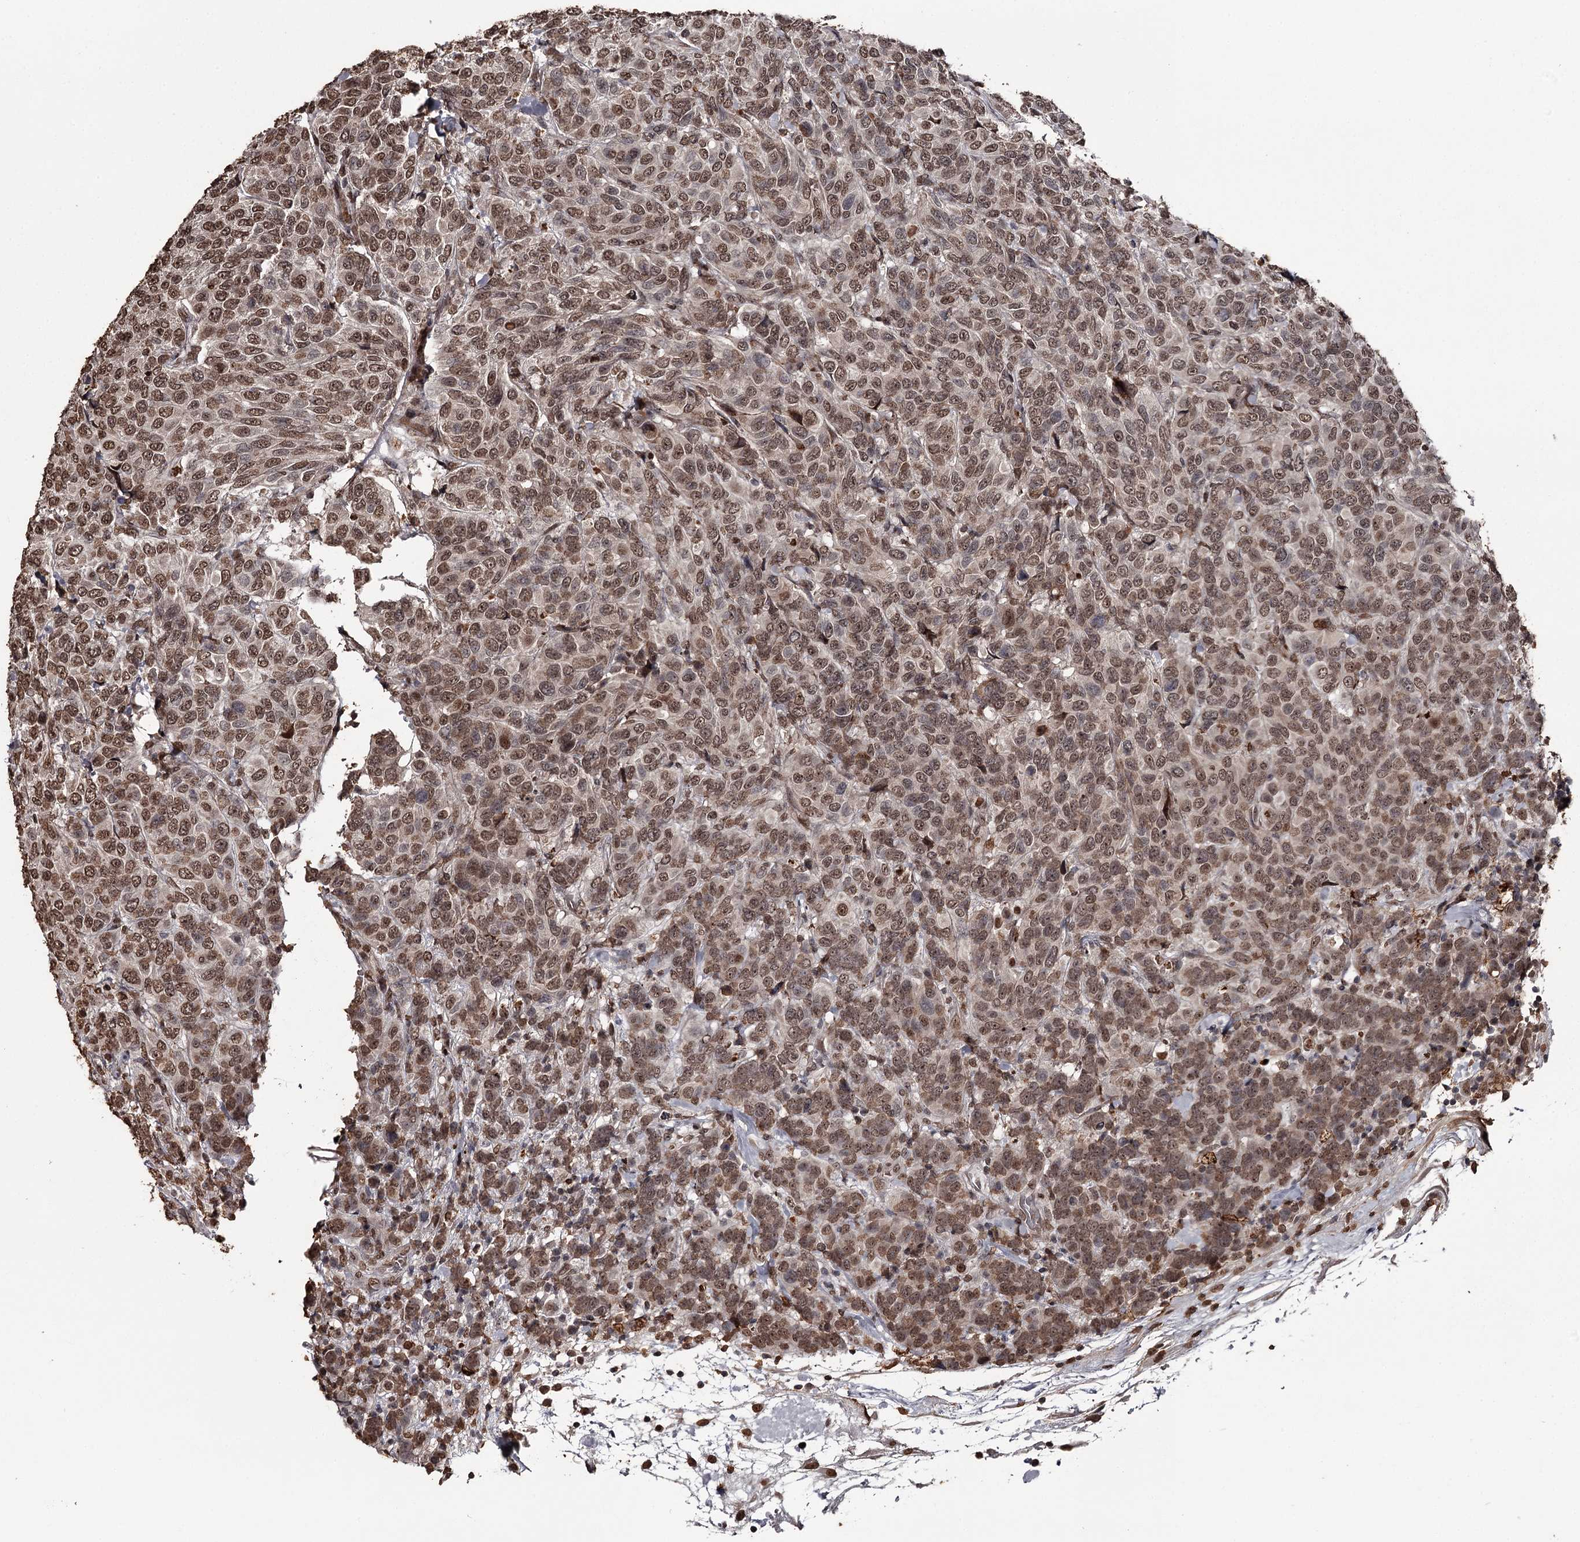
{"staining": {"intensity": "moderate", "quantity": ">75%", "location": "nuclear"}, "tissue": "breast cancer", "cell_type": "Tumor cells", "image_type": "cancer", "snomed": [{"axis": "morphology", "description": "Duct carcinoma"}, {"axis": "topography", "description": "Breast"}], "caption": "Immunohistochemistry image of breast cancer (infiltrating ductal carcinoma) stained for a protein (brown), which demonstrates medium levels of moderate nuclear staining in about >75% of tumor cells.", "gene": "THYN1", "patient": {"sex": "female", "age": 55}}